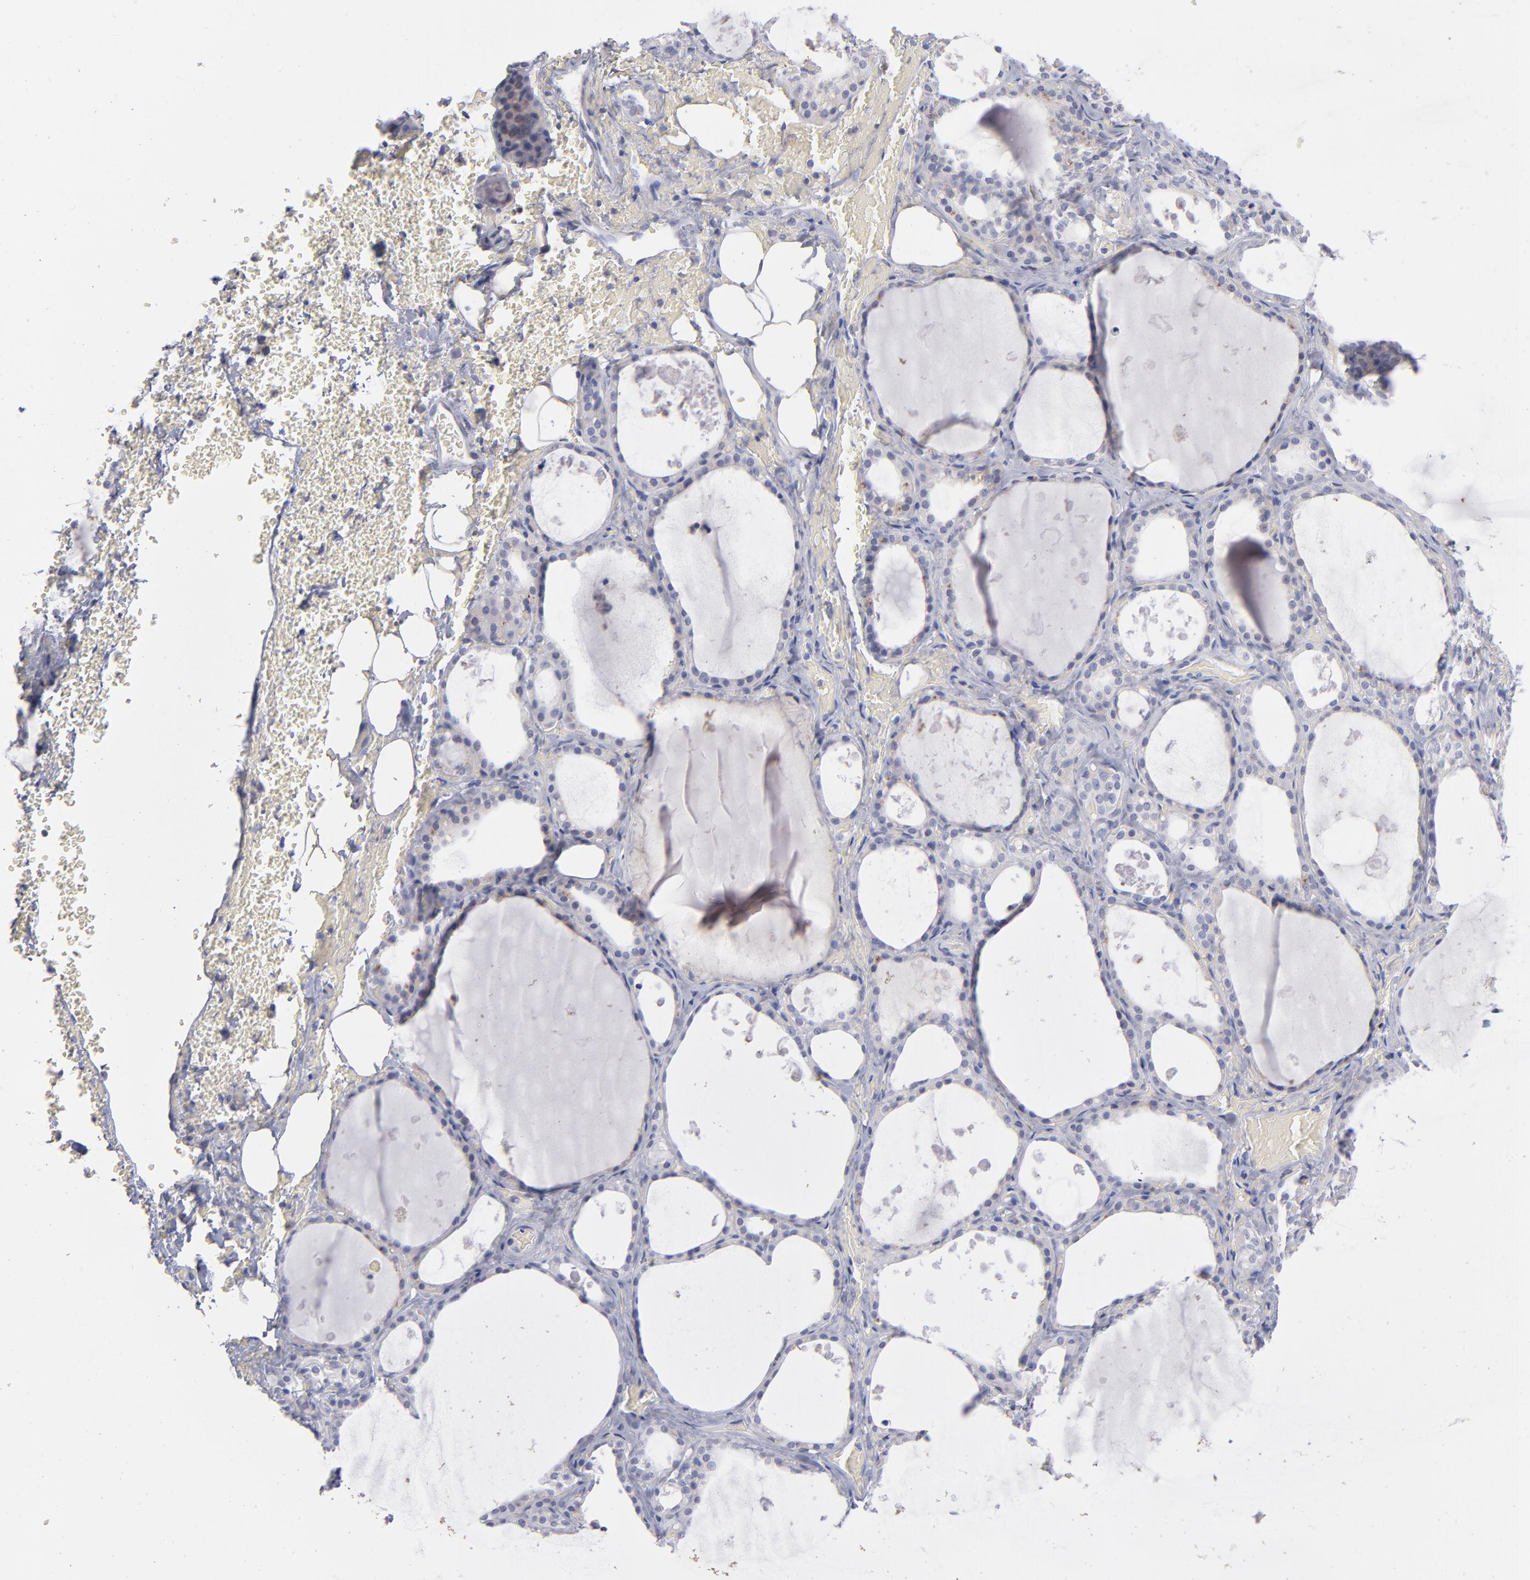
{"staining": {"intensity": "negative", "quantity": "none", "location": "none"}, "tissue": "thyroid gland", "cell_type": "Glandular cells", "image_type": "normal", "snomed": [{"axis": "morphology", "description": "Normal tissue, NOS"}, {"axis": "topography", "description": "Thyroid gland"}], "caption": "Protein analysis of unremarkable thyroid gland reveals no significant staining in glandular cells.", "gene": "MTHFD2", "patient": {"sex": "male", "age": 61}}